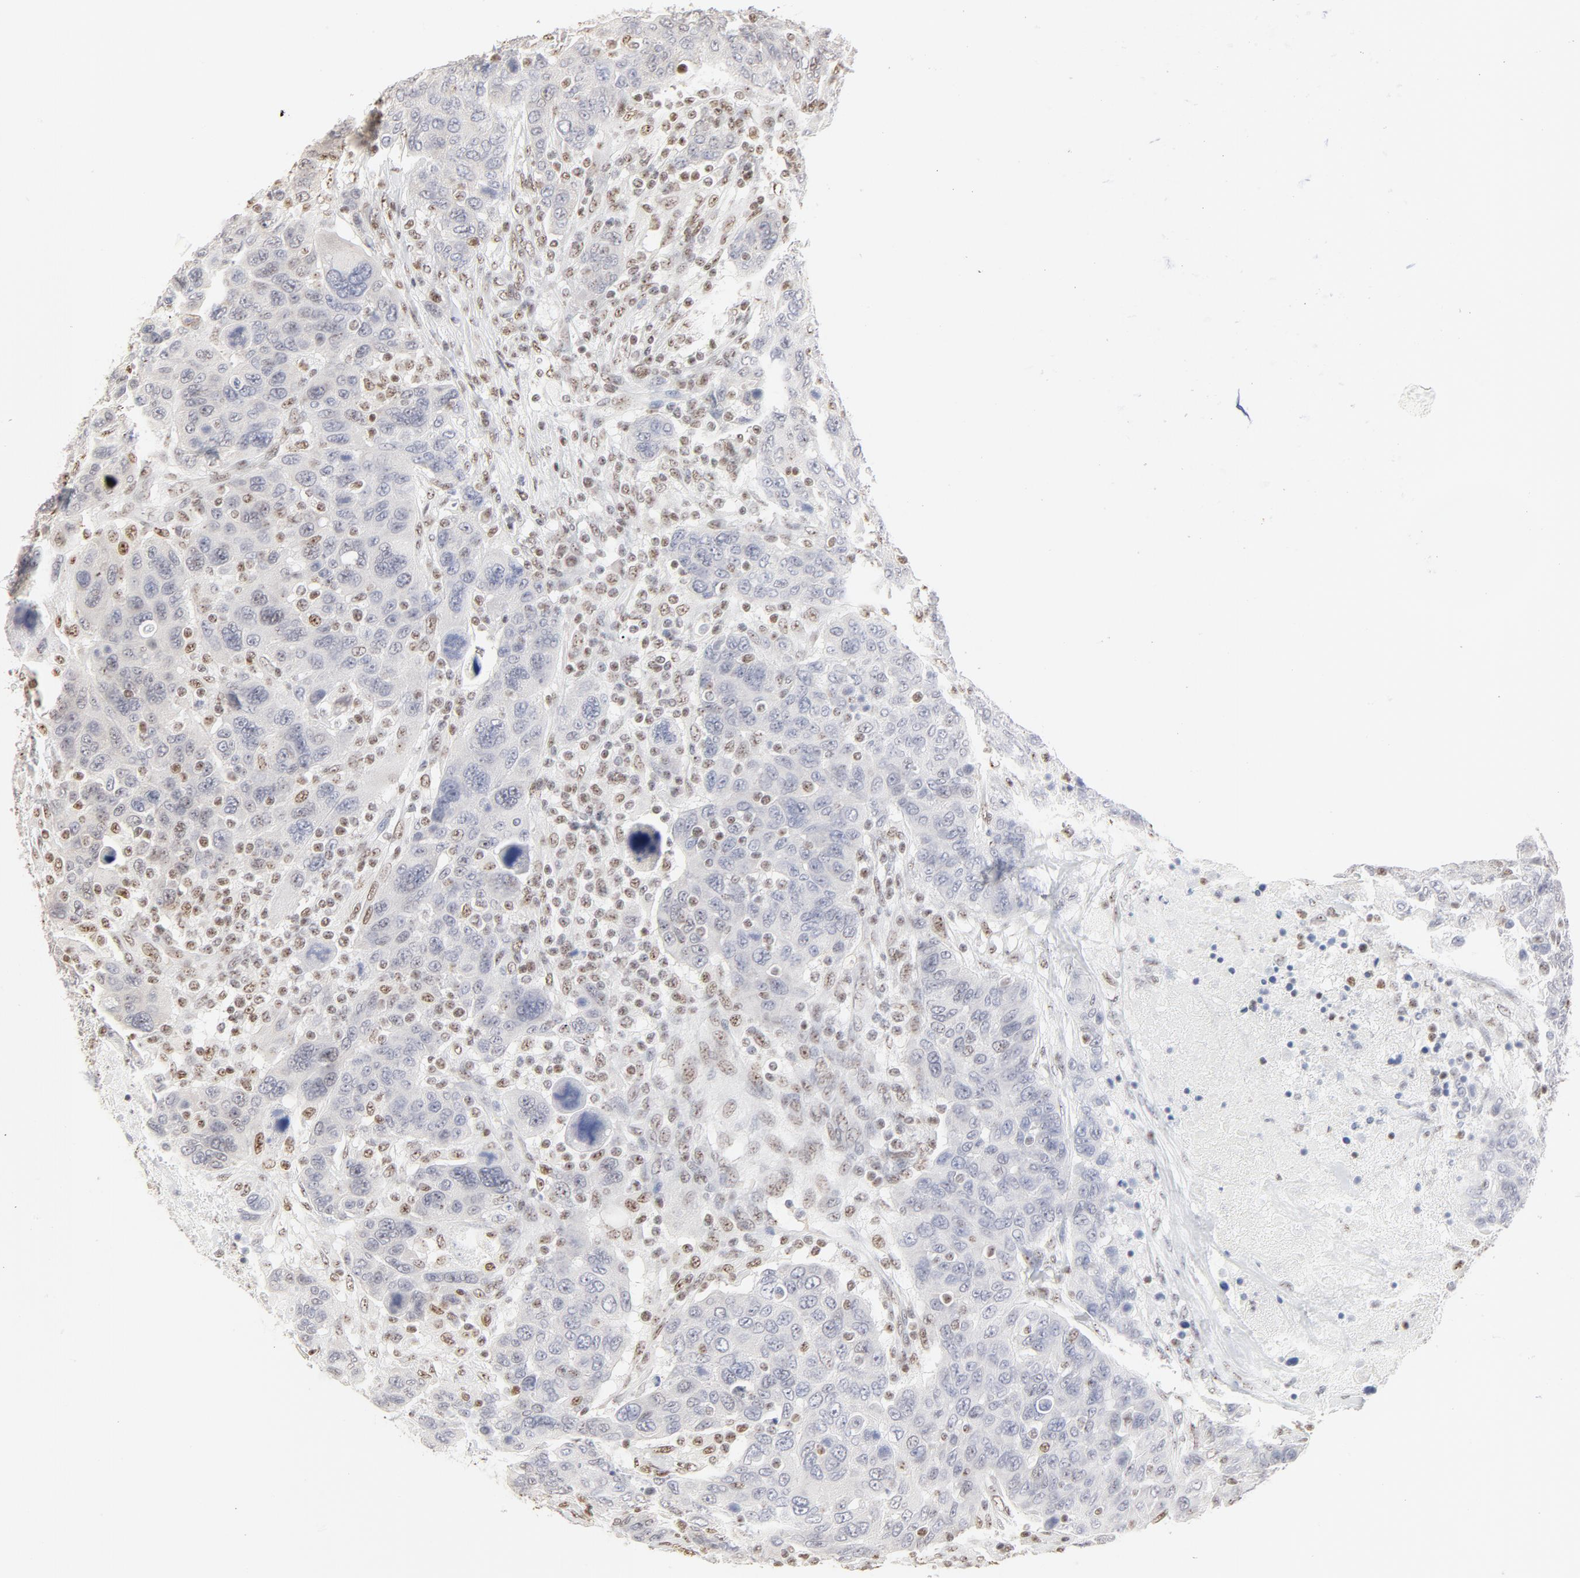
{"staining": {"intensity": "negative", "quantity": "none", "location": "none"}, "tissue": "breast cancer", "cell_type": "Tumor cells", "image_type": "cancer", "snomed": [{"axis": "morphology", "description": "Duct carcinoma"}, {"axis": "topography", "description": "Breast"}], "caption": "Photomicrograph shows no significant protein expression in tumor cells of breast cancer (invasive ductal carcinoma).", "gene": "NFIL3", "patient": {"sex": "female", "age": 37}}